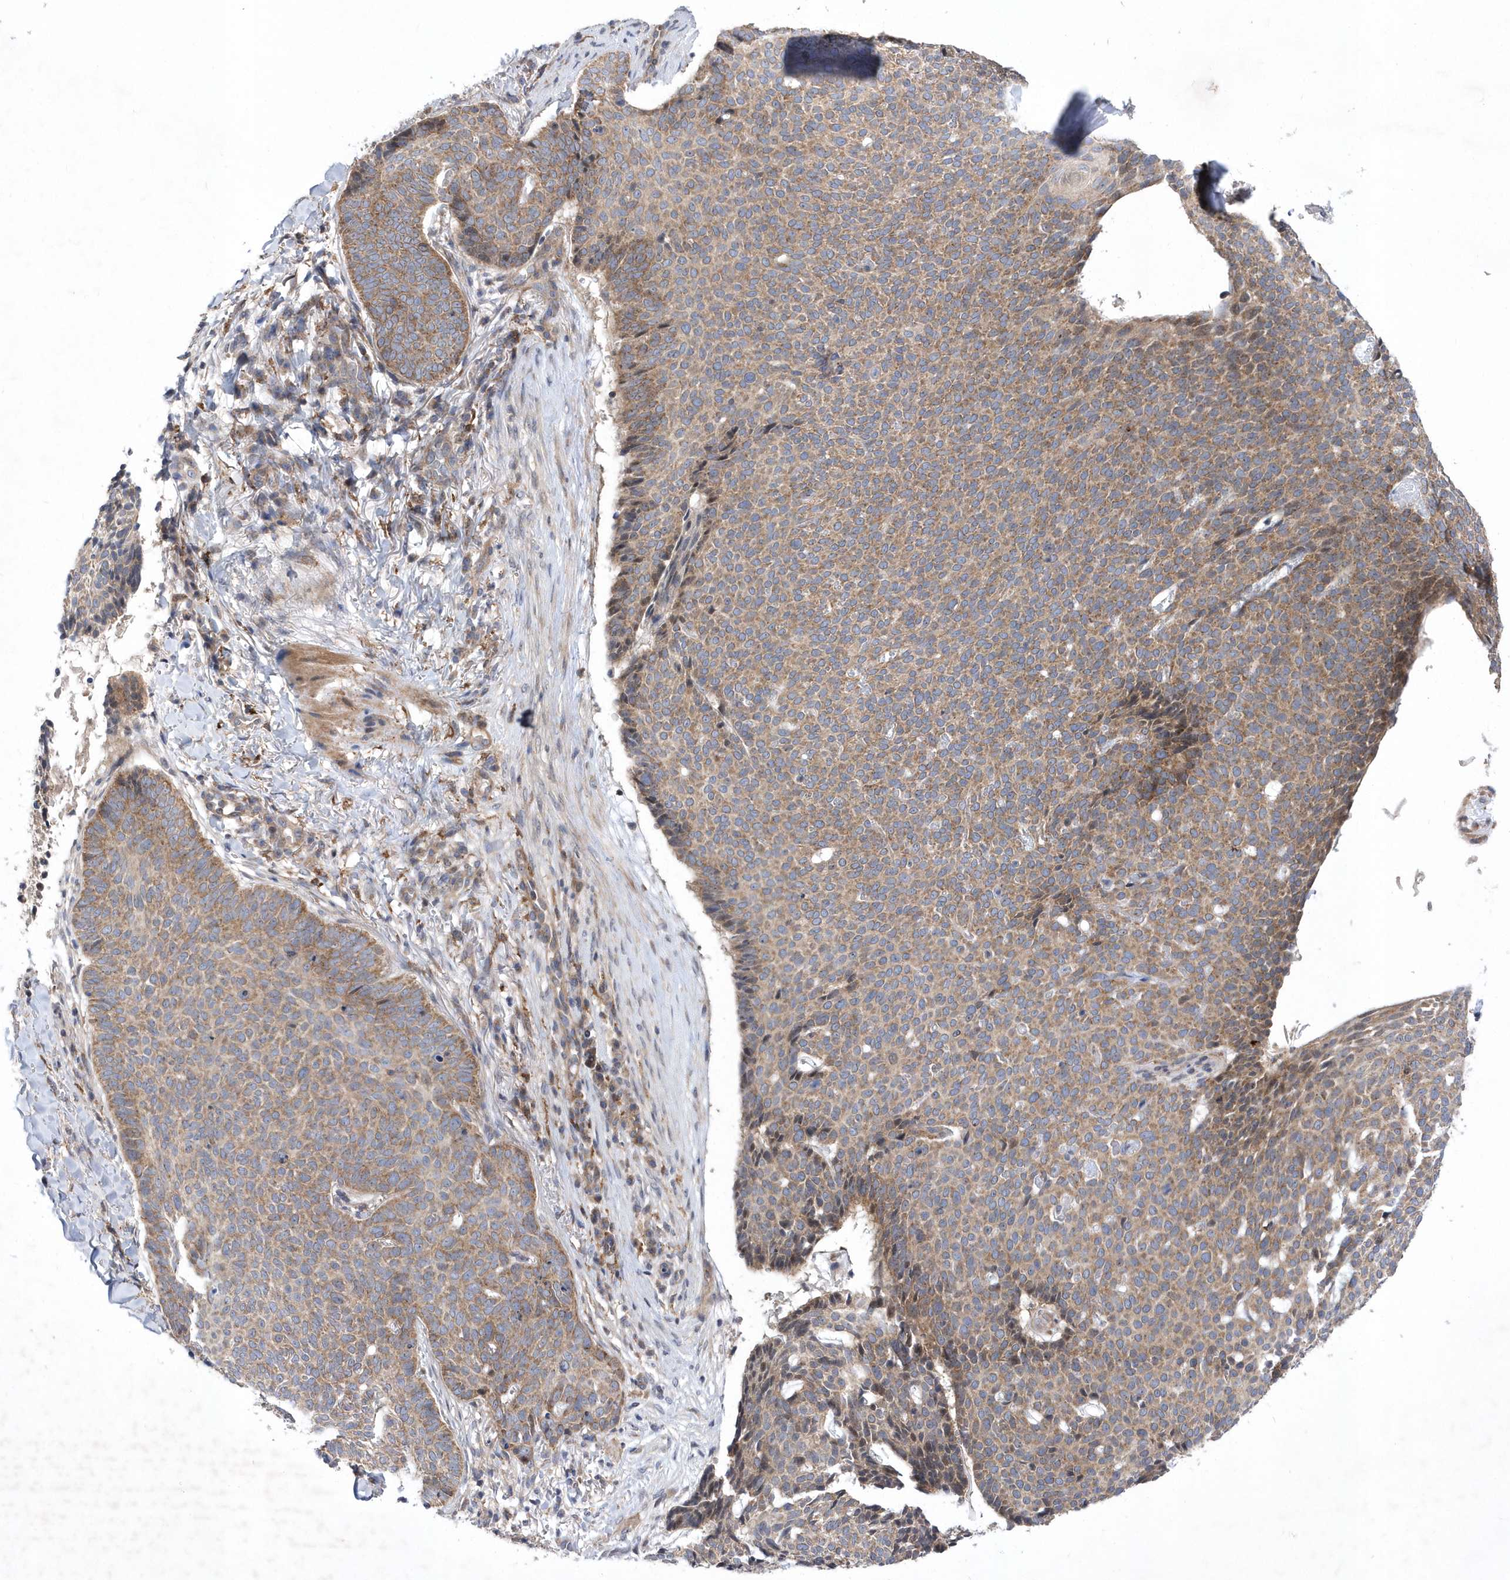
{"staining": {"intensity": "moderate", "quantity": ">75%", "location": "cytoplasmic/membranous"}, "tissue": "skin cancer", "cell_type": "Tumor cells", "image_type": "cancer", "snomed": [{"axis": "morphology", "description": "Normal tissue, NOS"}, {"axis": "morphology", "description": "Basal cell carcinoma"}, {"axis": "topography", "description": "Skin"}], "caption": "Tumor cells exhibit medium levels of moderate cytoplasmic/membranous expression in approximately >75% of cells in basal cell carcinoma (skin).", "gene": "LONRF2", "patient": {"sex": "male", "age": 50}}